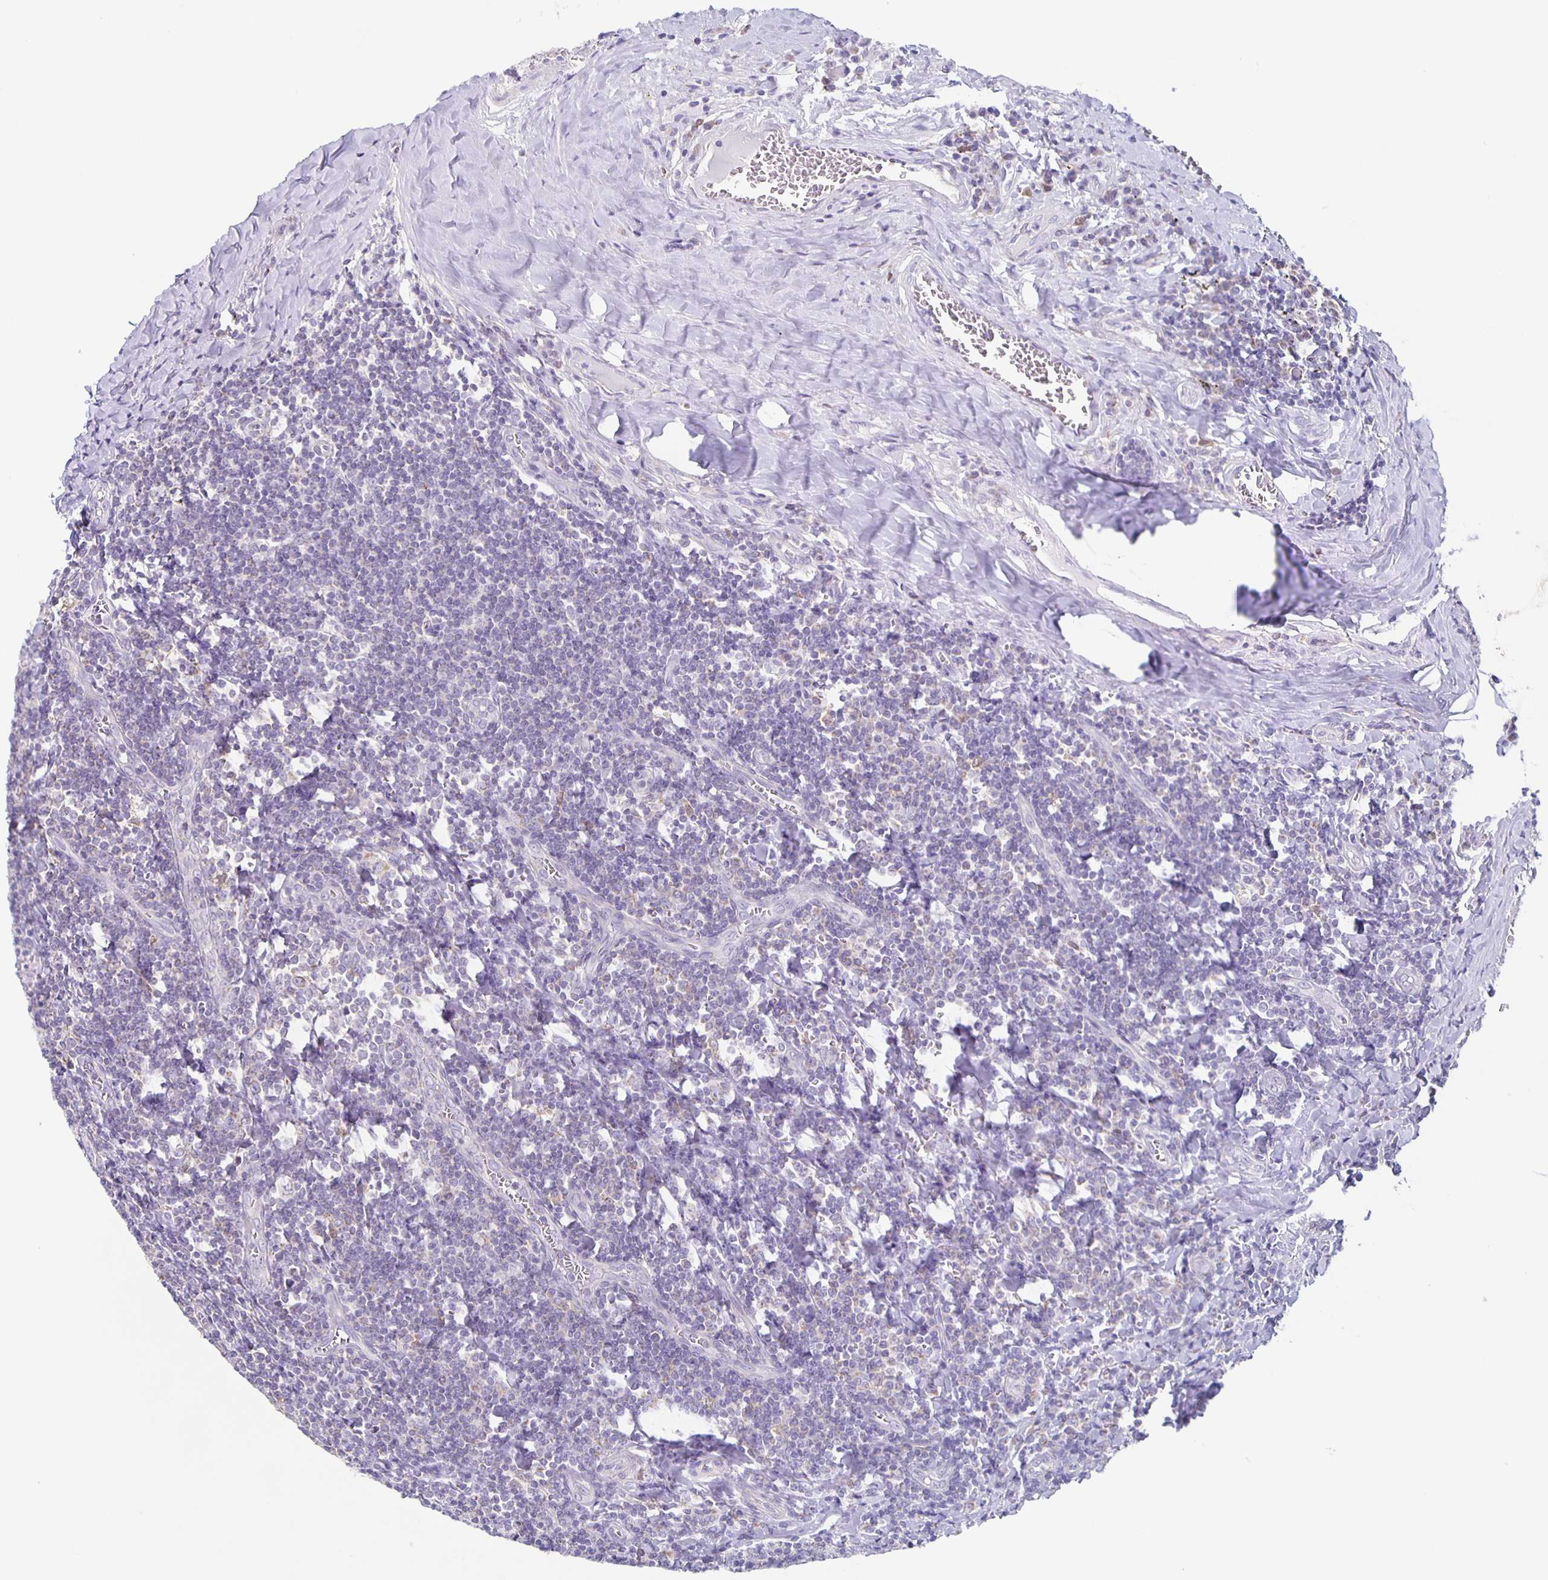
{"staining": {"intensity": "weak", "quantity": "25%-75%", "location": "cytoplasmic/membranous"}, "tissue": "tonsil", "cell_type": "Germinal center cells", "image_type": "normal", "snomed": [{"axis": "morphology", "description": "Normal tissue, NOS"}, {"axis": "morphology", "description": "Inflammation, NOS"}, {"axis": "topography", "description": "Tonsil"}], "caption": "DAB immunohistochemical staining of unremarkable human tonsil displays weak cytoplasmic/membranous protein staining in approximately 25%-75% of germinal center cells. (IHC, brightfield microscopy, high magnification).", "gene": "TPPP", "patient": {"sex": "female", "age": 31}}